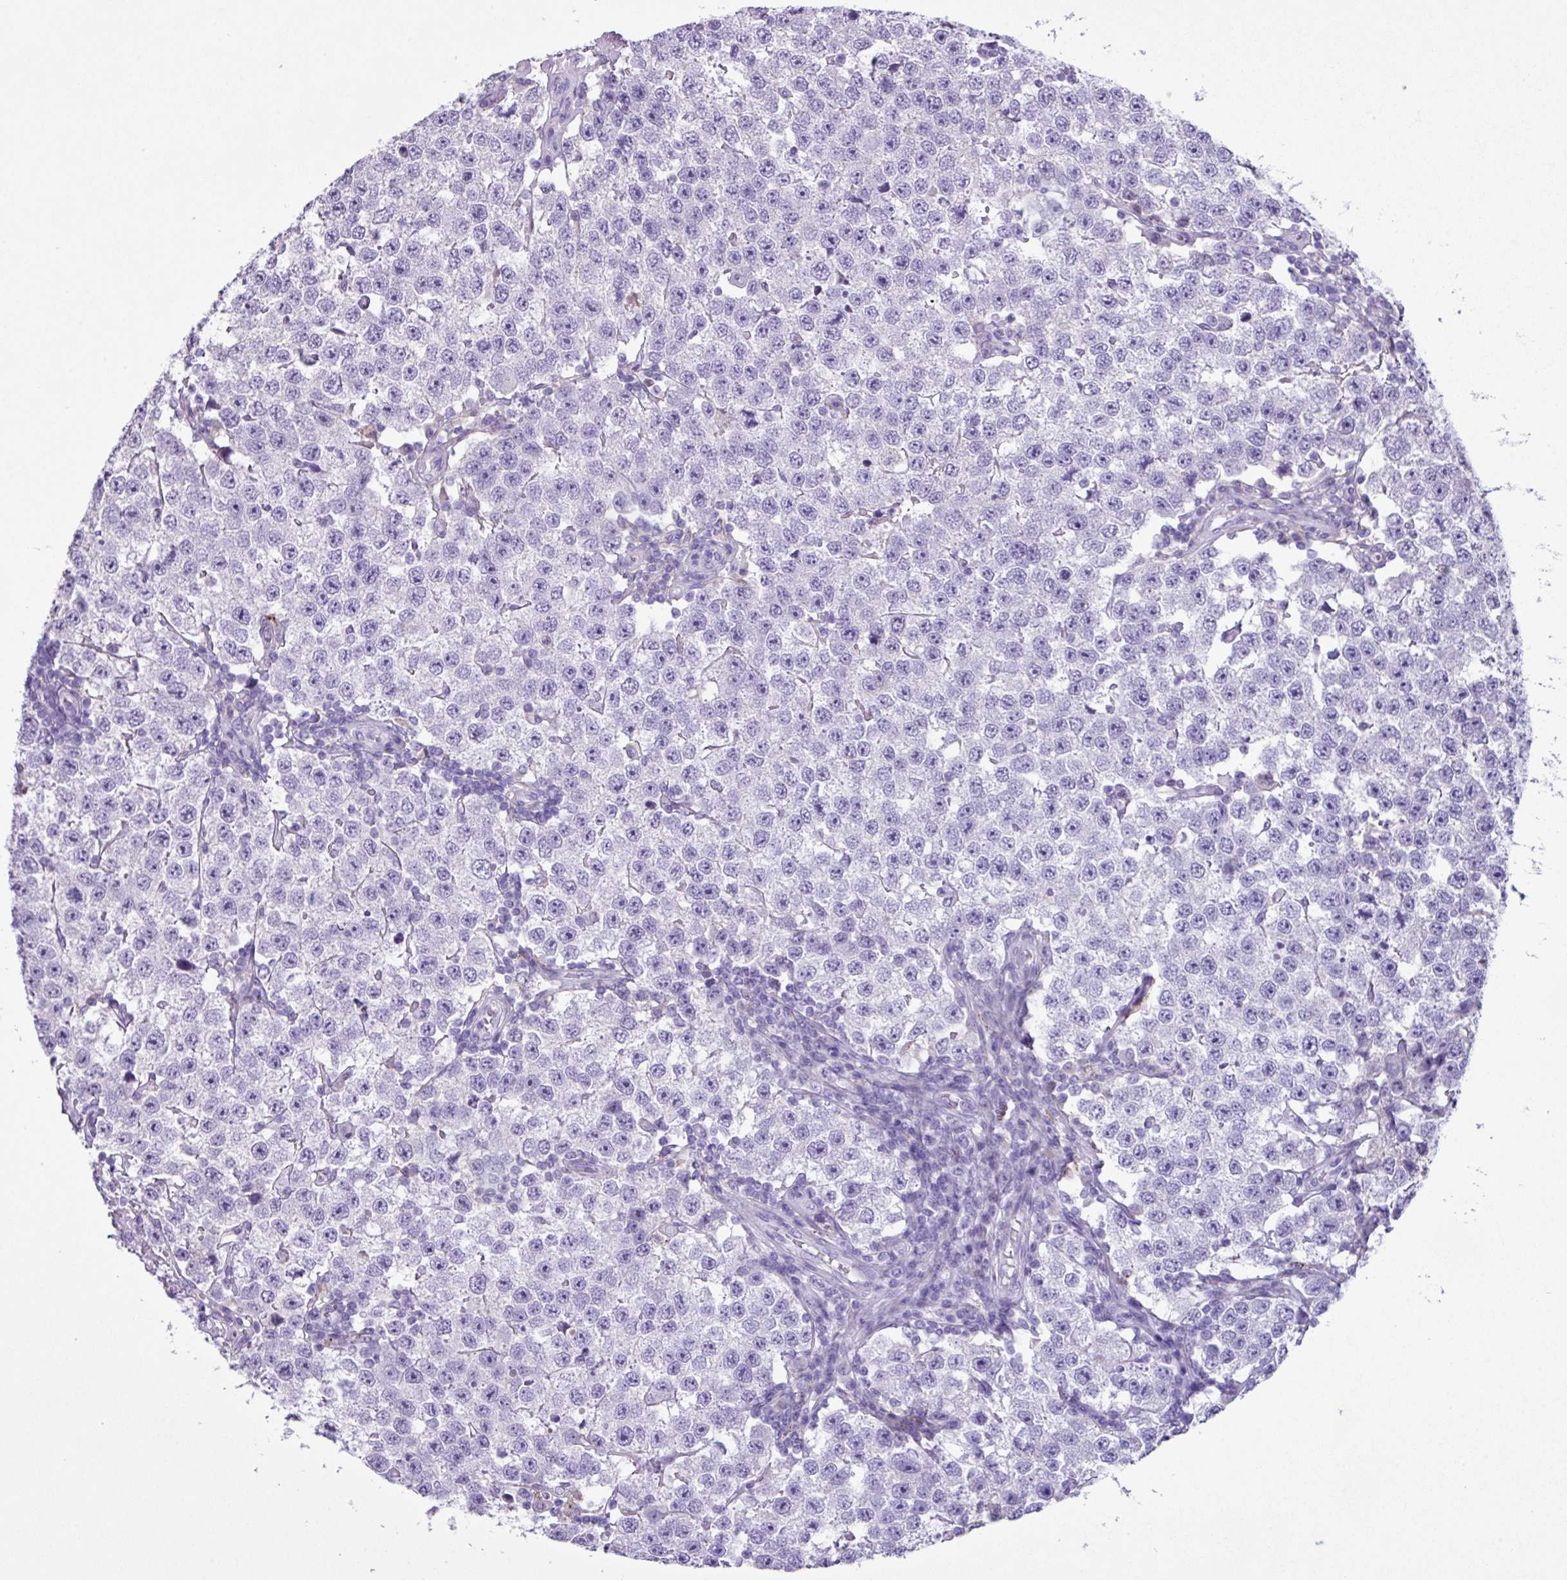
{"staining": {"intensity": "negative", "quantity": "none", "location": "none"}, "tissue": "testis cancer", "cell_type": "Tumor cells", "image_type": "cancer", "snomed": [{"axis": "morphology", "description": "Seminoma, NOS"}, {"axis": "topography", "description": "Testis"}], "caption": "DAB immunohistochemical staining of testis seminoma displays no significant expression in tumor cells.", "gene": "CYSTM1", "patient": {"sex": "male", "age": 34}}